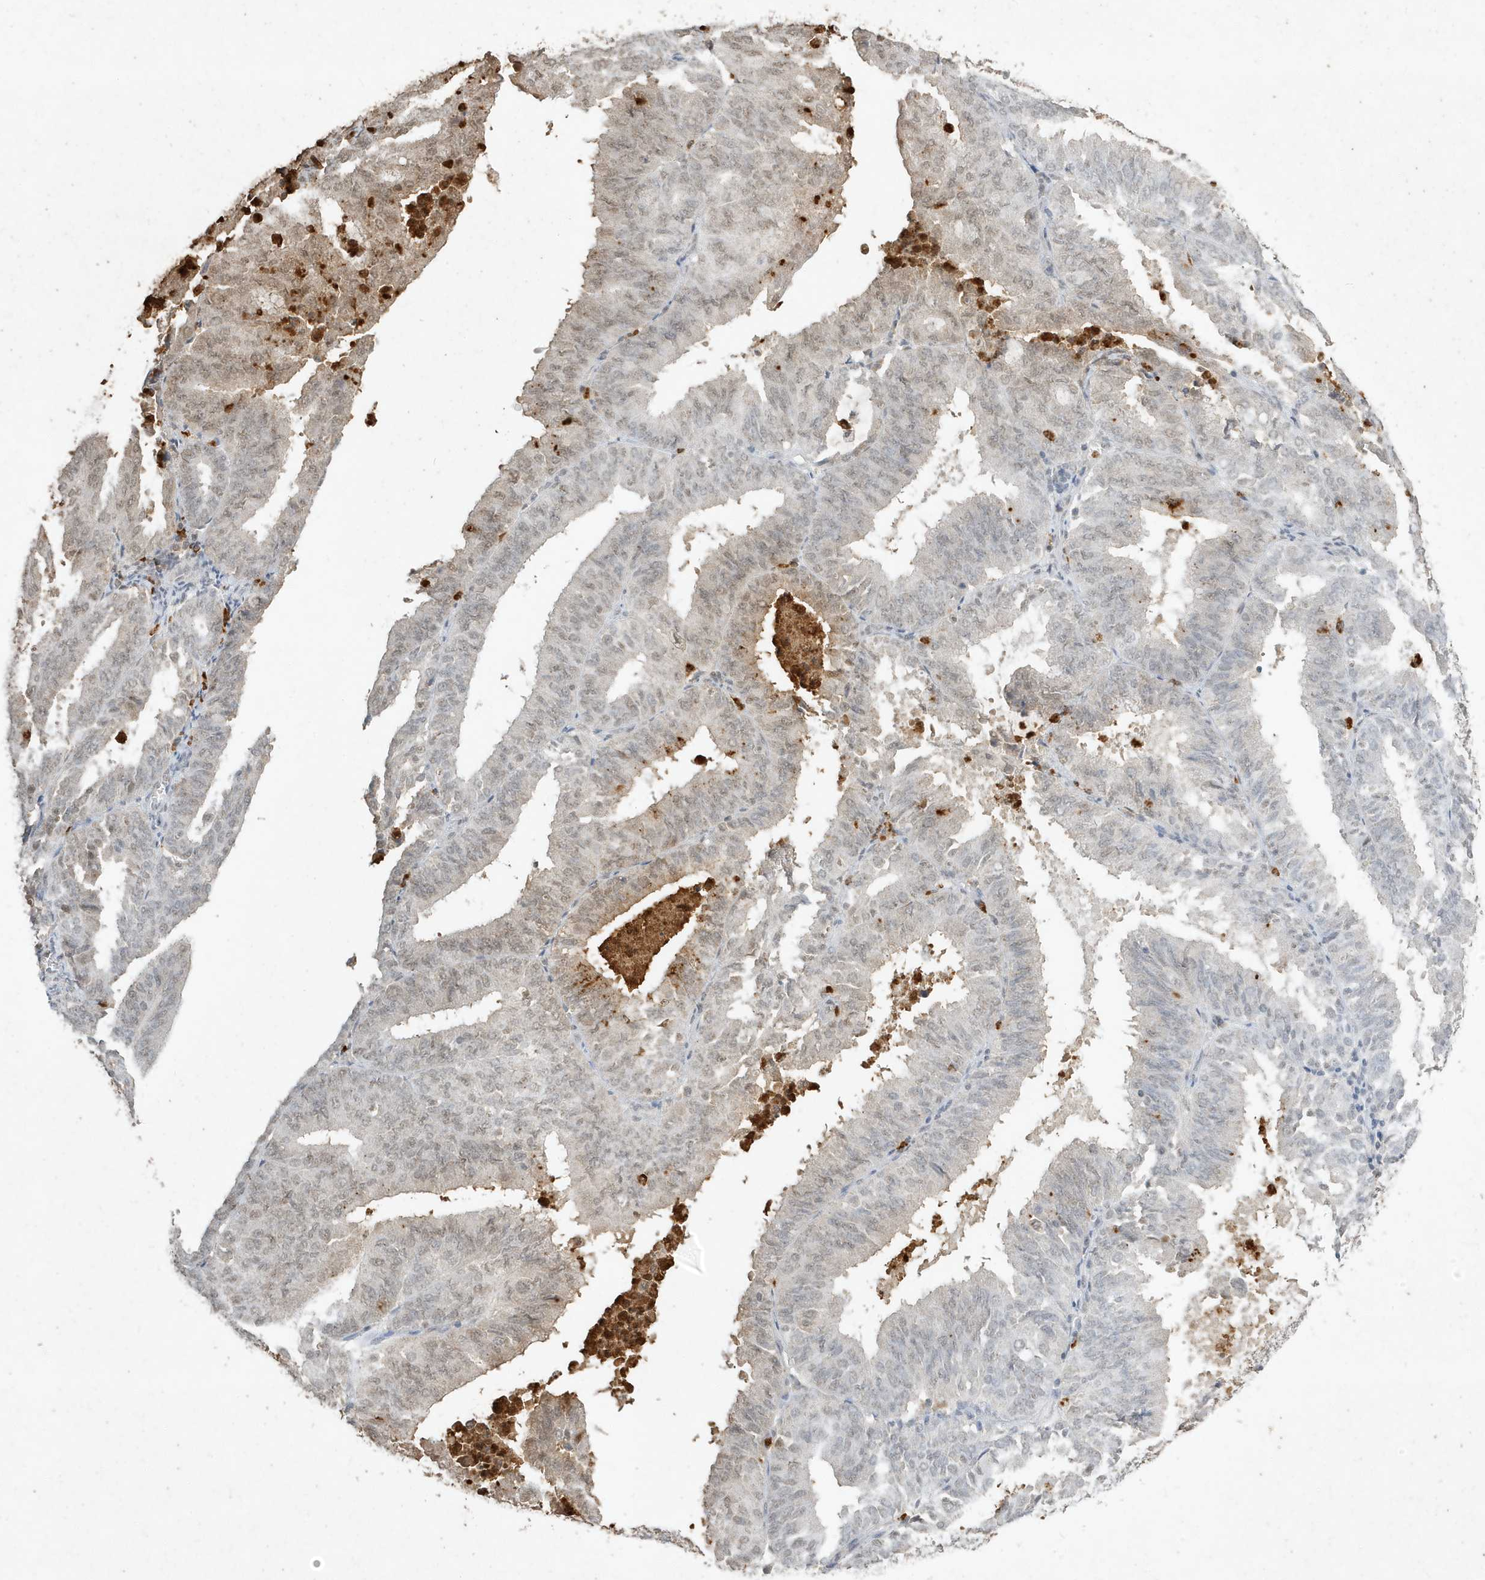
{"staining": {"intensity": "weak", "quantity": "25%-75%", "location": "nuclear"}, "tissue": "endometrial cancer", "cell_type": "Tumor cells", "image_type": "cancer", "snomed": [{"axis": "morphology", "description": "Adenocarcinoma, NOS"}, {"axis": "topography", "description": "Uterus"}], "caption": "A micrograph of endometrial adenocarcinoma stained for a protein reveals weak nuclear brown staining in tumor cells.", "gene": "DEFA1", "patient": {"sex": "female", "age": 60}}